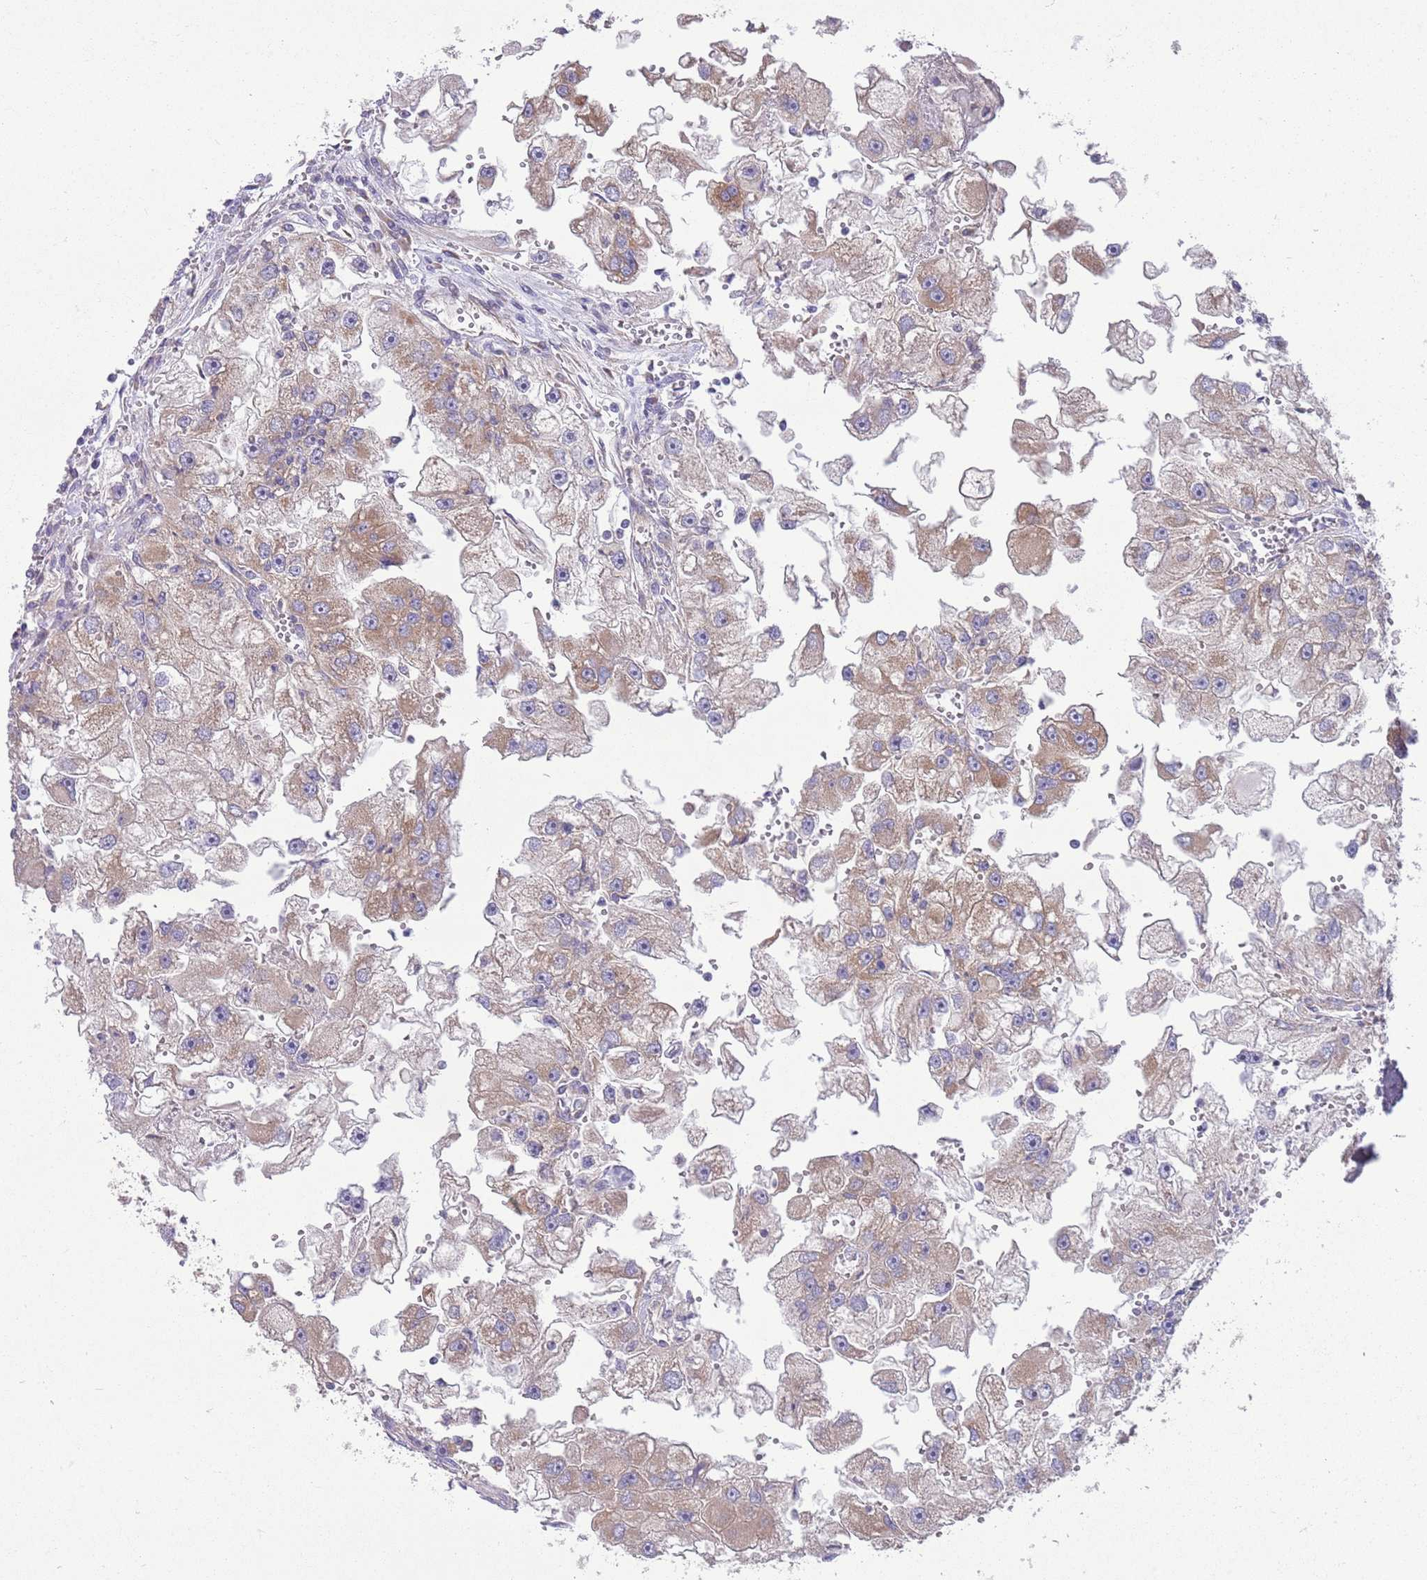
{"staining": {"intensity": "moderate", "quantity": "25%-75%", "location": "cytoplasmic/membranous"}, "tissue": "renal cancer", "cell_type": "Tumor cells", "image_type": "cancer", "snomed": [{"axis": "morphology", "description": "Adenocarcinoma, NOS"}, {"axis": "topography", "description": "Kidney"}], "caption": "DAB (3,3'-diaminobenzidine) immunohistochemical staining of renal cancer (adenocarcinoma) reveals moderate cytoplasmic/membranous protein positivity in about 25%-75% of tumor cells.", "gene": "TOMM5", "patient": {"sex": "male", "age": 63}}